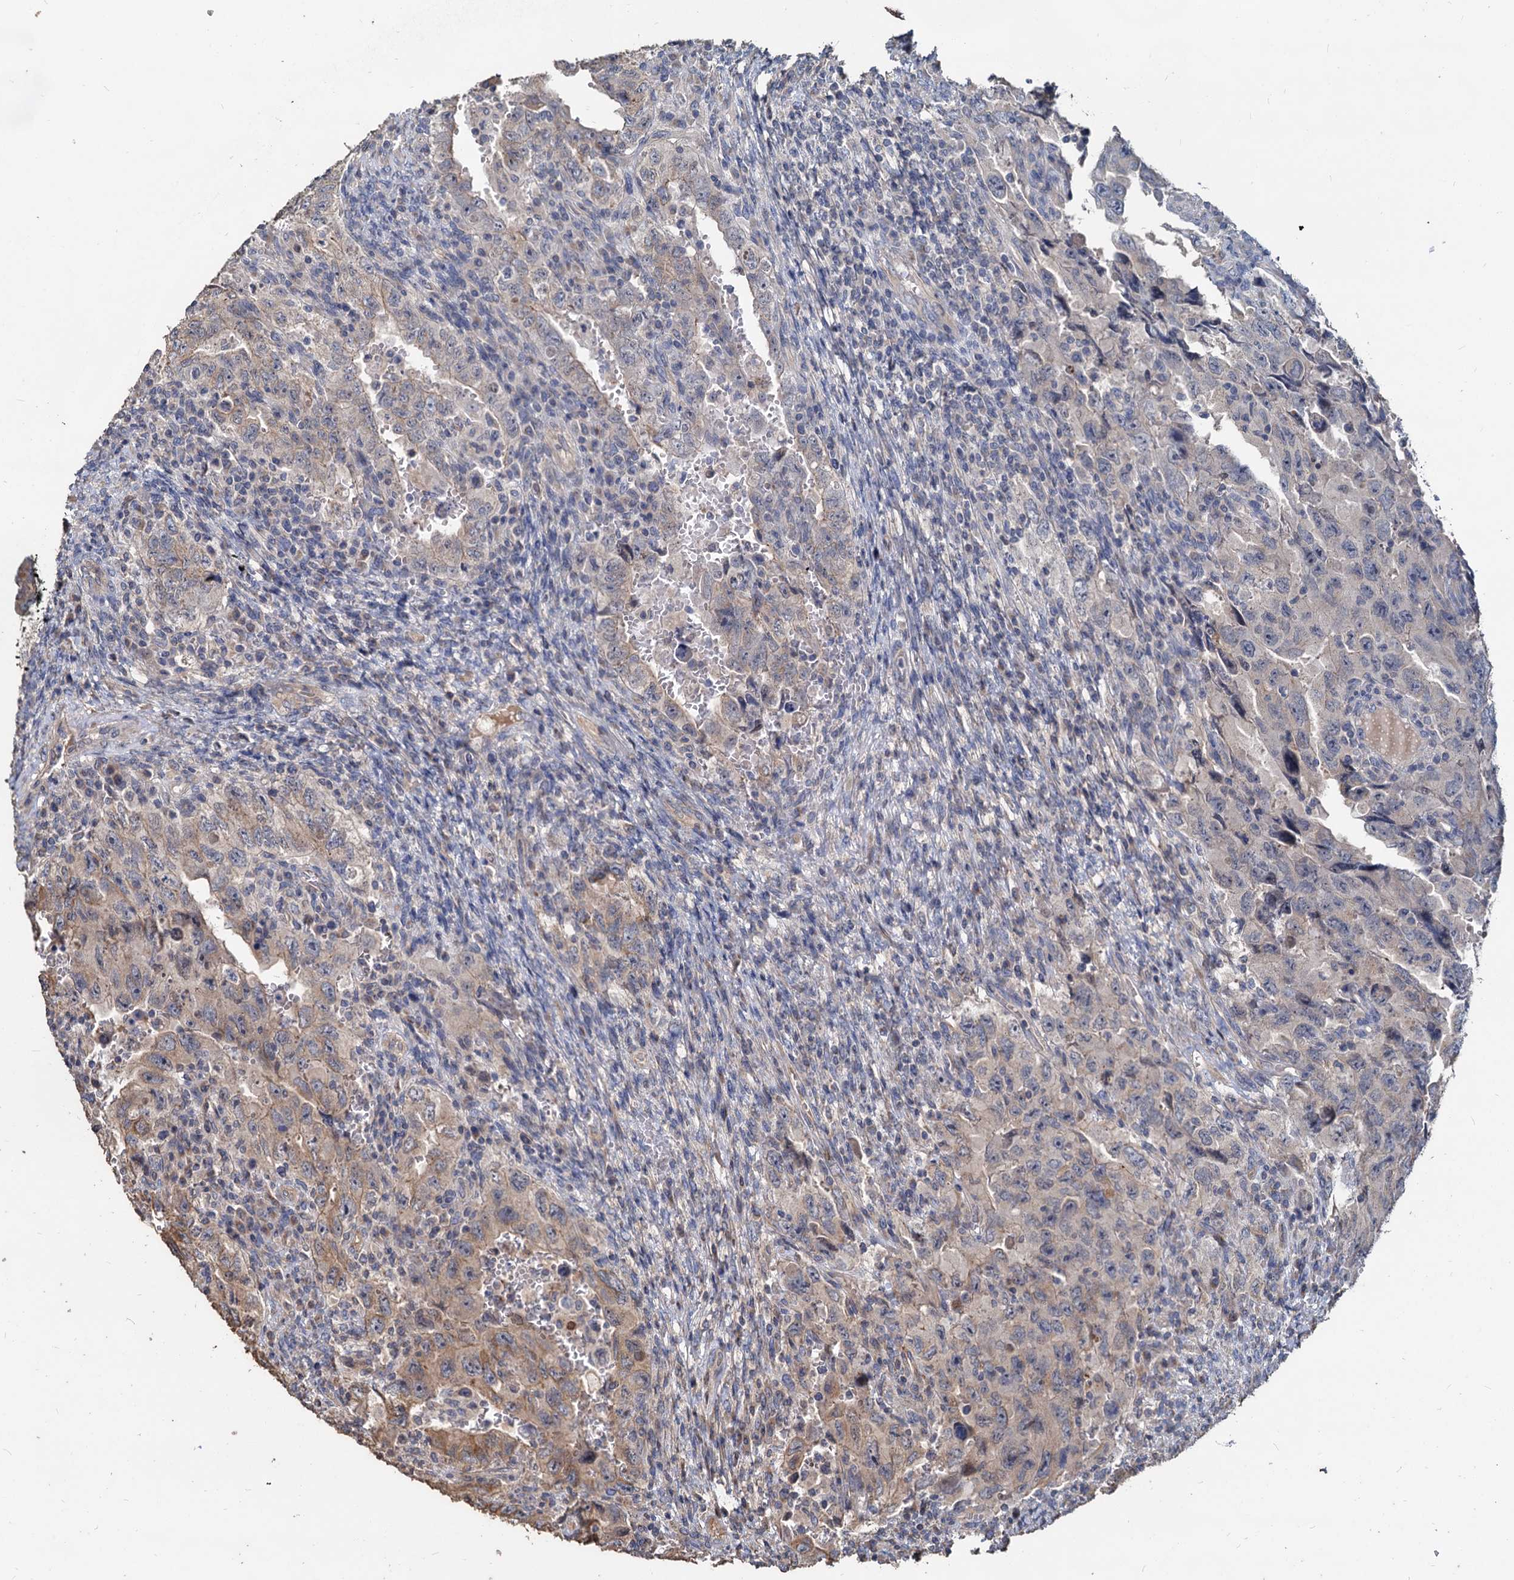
{"staining": {"intensity": "weak", "quantity": "<25%", "location": "cytoplasmic/membranous"}, "tissue": "testis cancer", "cell_type": "Tumor cells", "image_type": "cancer", "snomed": [{"axis": "morphology", "description": "Carcinoma, Embryonal, NOS"}, {"axis": "topography", "description": "Testis"}], "caption": "Immunohistochemistry photomicrograph of neoplastic tissue: embryonal carcinoma (testis) stained with DAB (3,3'-diaminobenzidine) reveals no significant protein expression in tumor cells. (Stains: DAB (3,3'-diaminobenzidine) IHC with hematoxylin counter stain, Microscopy: brightfield microscopy at high magnification).", "gene": "DEPDC4", "patient": {"sex": "male", "age": 26}}